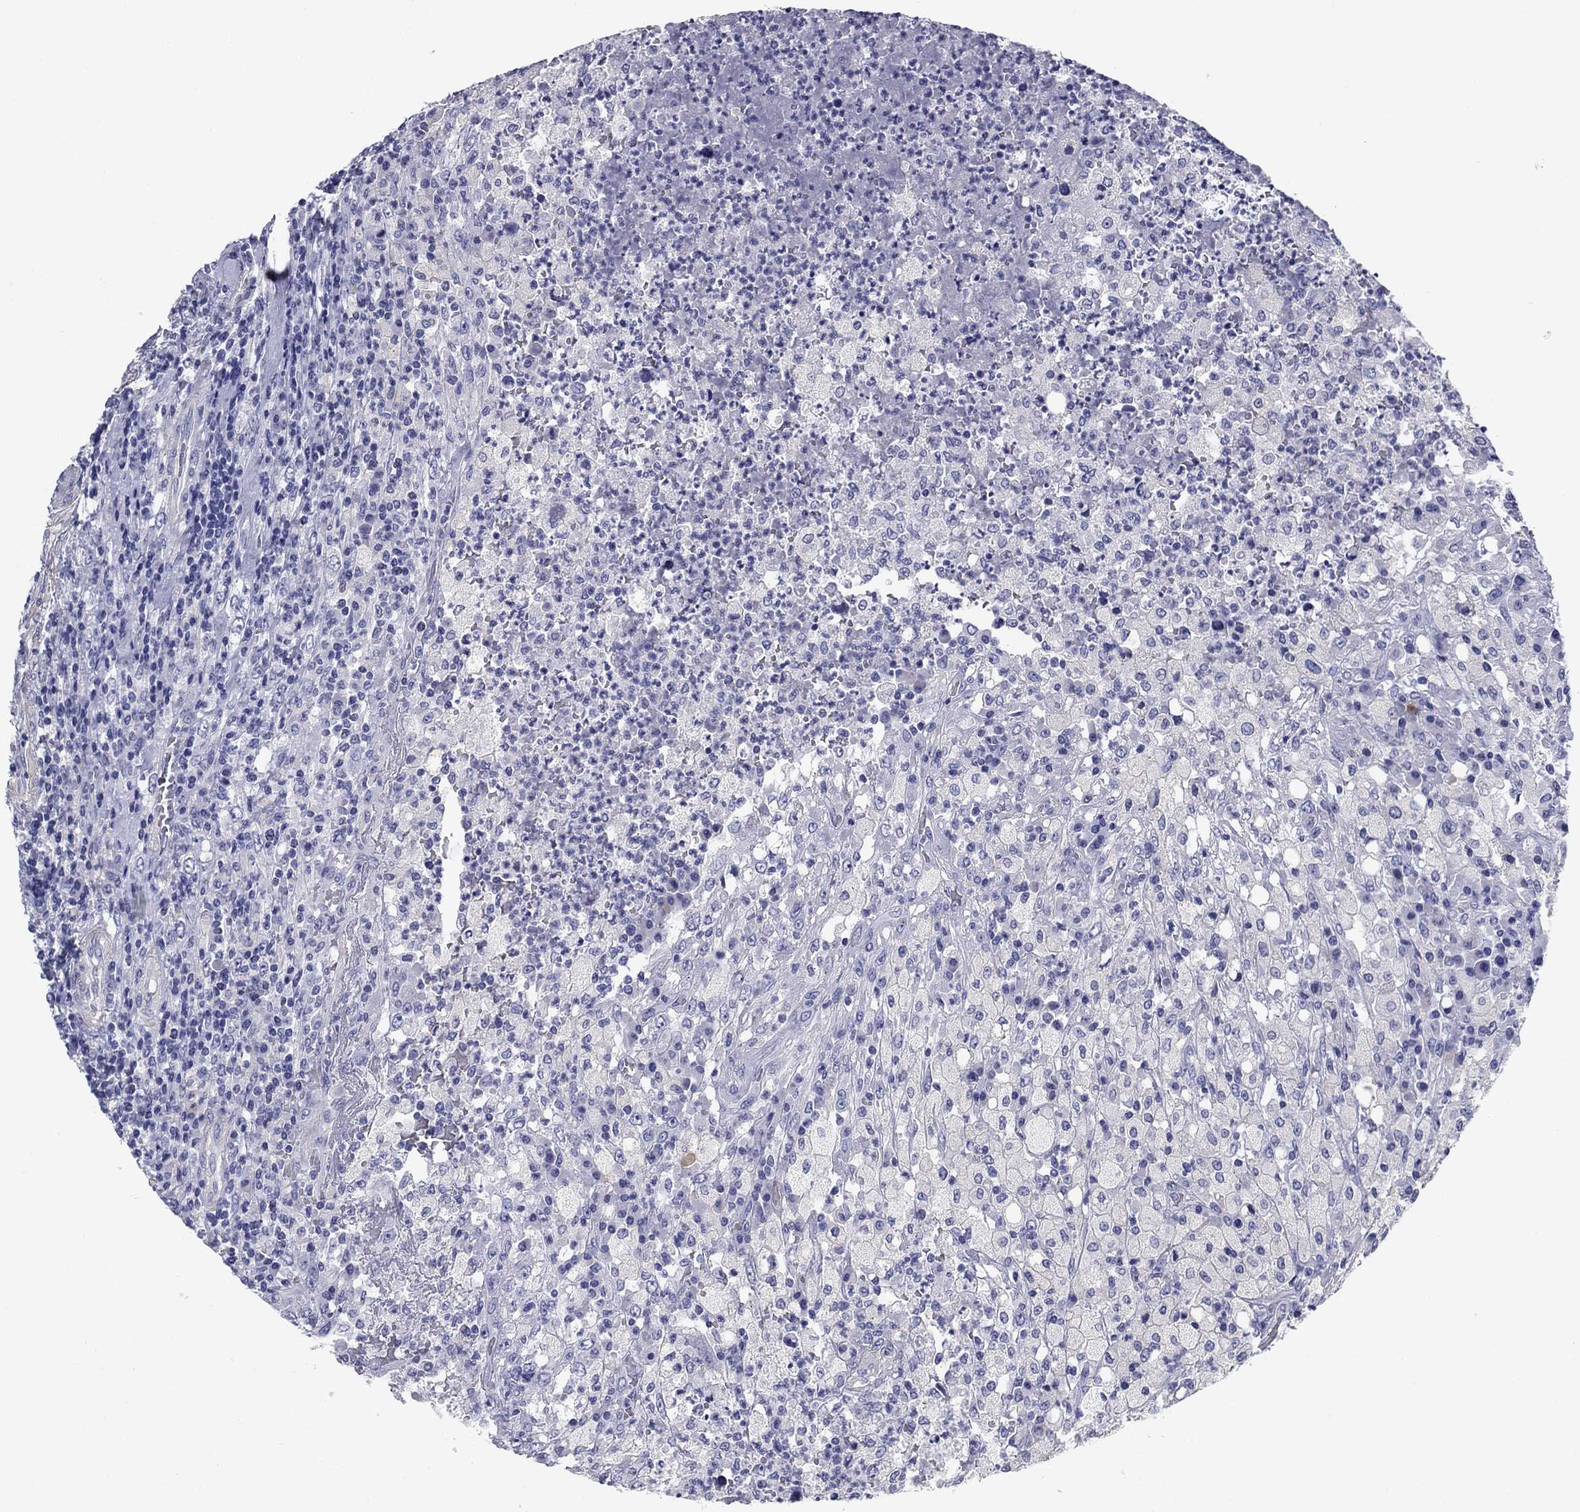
{"staining": {"intensity": "negative", "quantity": "none", "location": "none"}, "tissue": "testis cancer", "cell_type": "Tumor cells", "image_type": "cancer", "snomed": [{"axis": "morphology", "description": "Necrosis, NOS"}, {"axis": "morphology", "description": "Carcinoma, Embryonal, NOS"}, {"axis": "topography", "description": "Testis"}], "caption": "Human testis cancer stained for a protein using immunohistochemistry (IHC) shows no staining in tumor cells.", "gene": "PRKCG", "patient": {"sex": "male", "age": 19}}